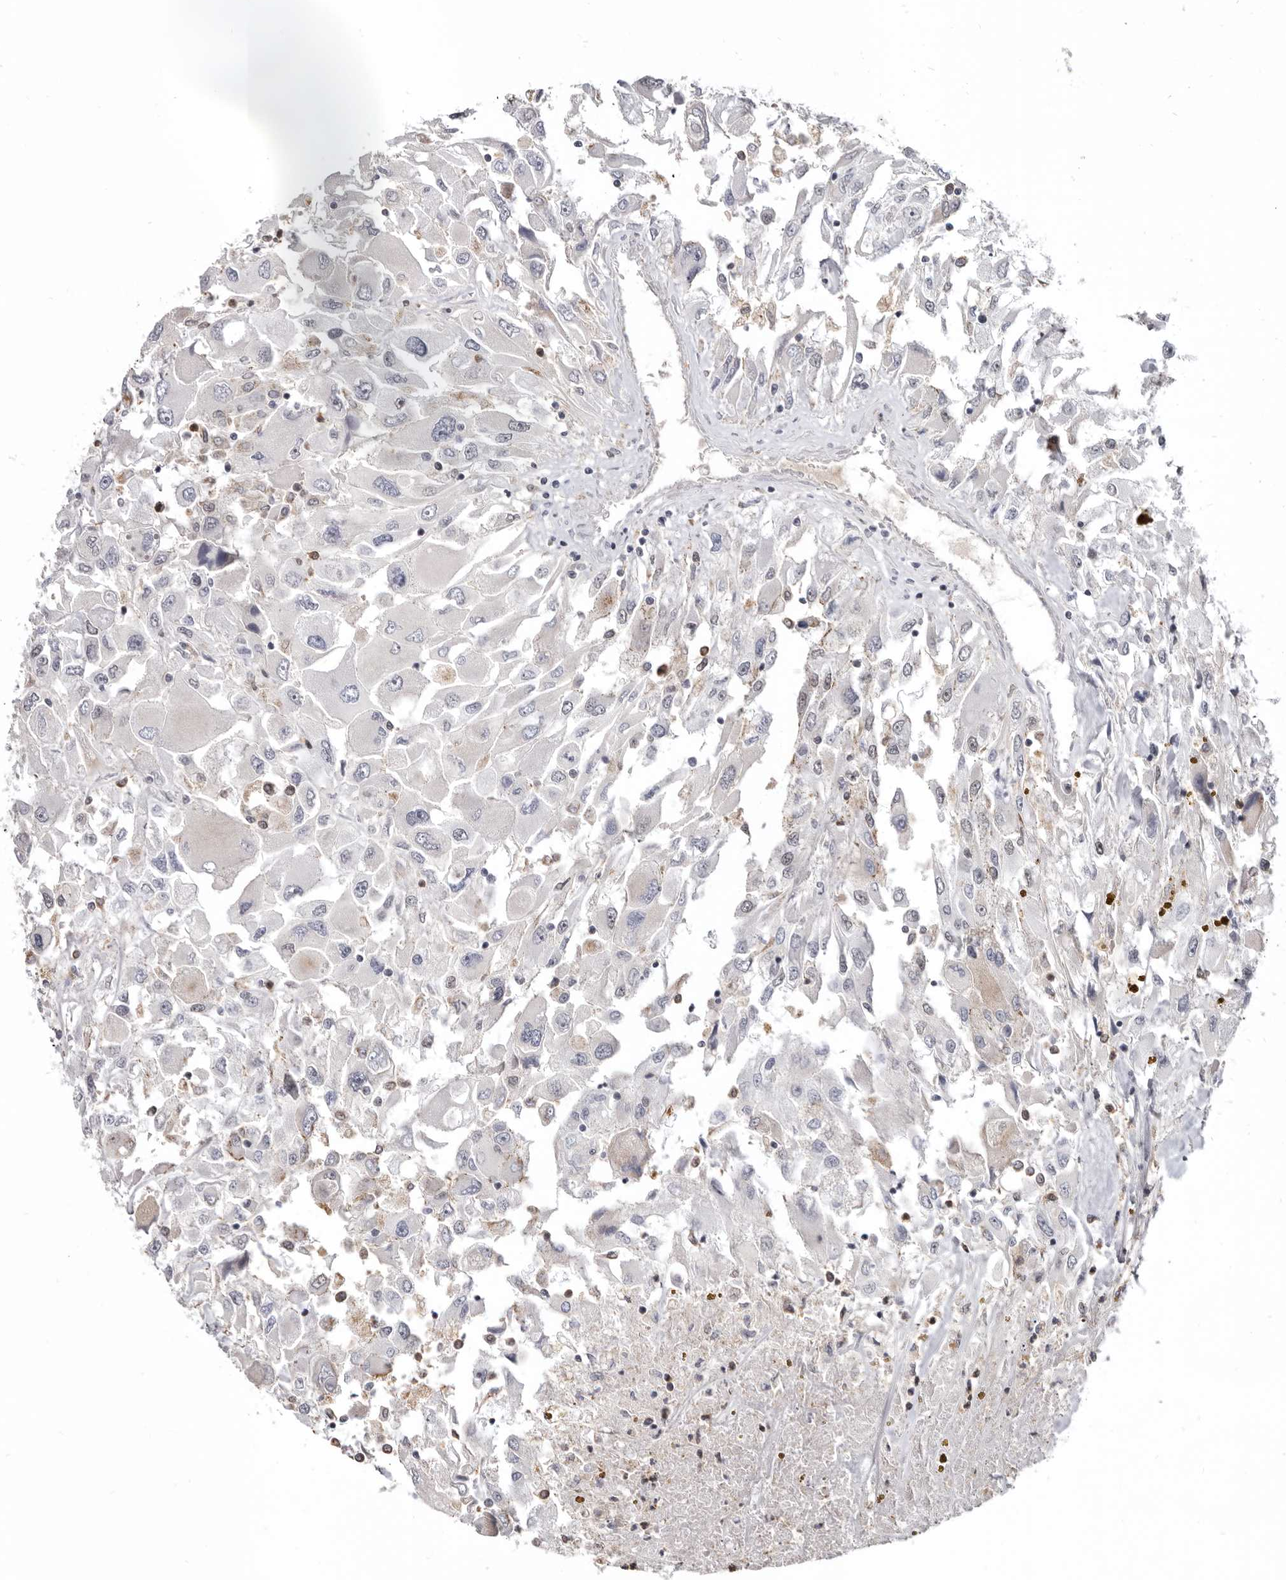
{"staining": {"intensity": "negative", "quantity": "none", "location": "none"}, "tissue": "renal cancer", "cell_type": "Tumor cells", "image_type": "cancer", "snomed": [{"axis": "morphology", "description": "Adenocarcinoma, NOS"}, {"axis": "topography", "description": "Kidney"}], "caption": "This photomicrograph is of adenocarcinoma (renal) stained with immunohistochemistry to label a protein in brown with the nuclei are counter-stained blue. There is no expression in tumor cells.", "gene": "CGN", "patient": {"sex": "female", "age": 52}}